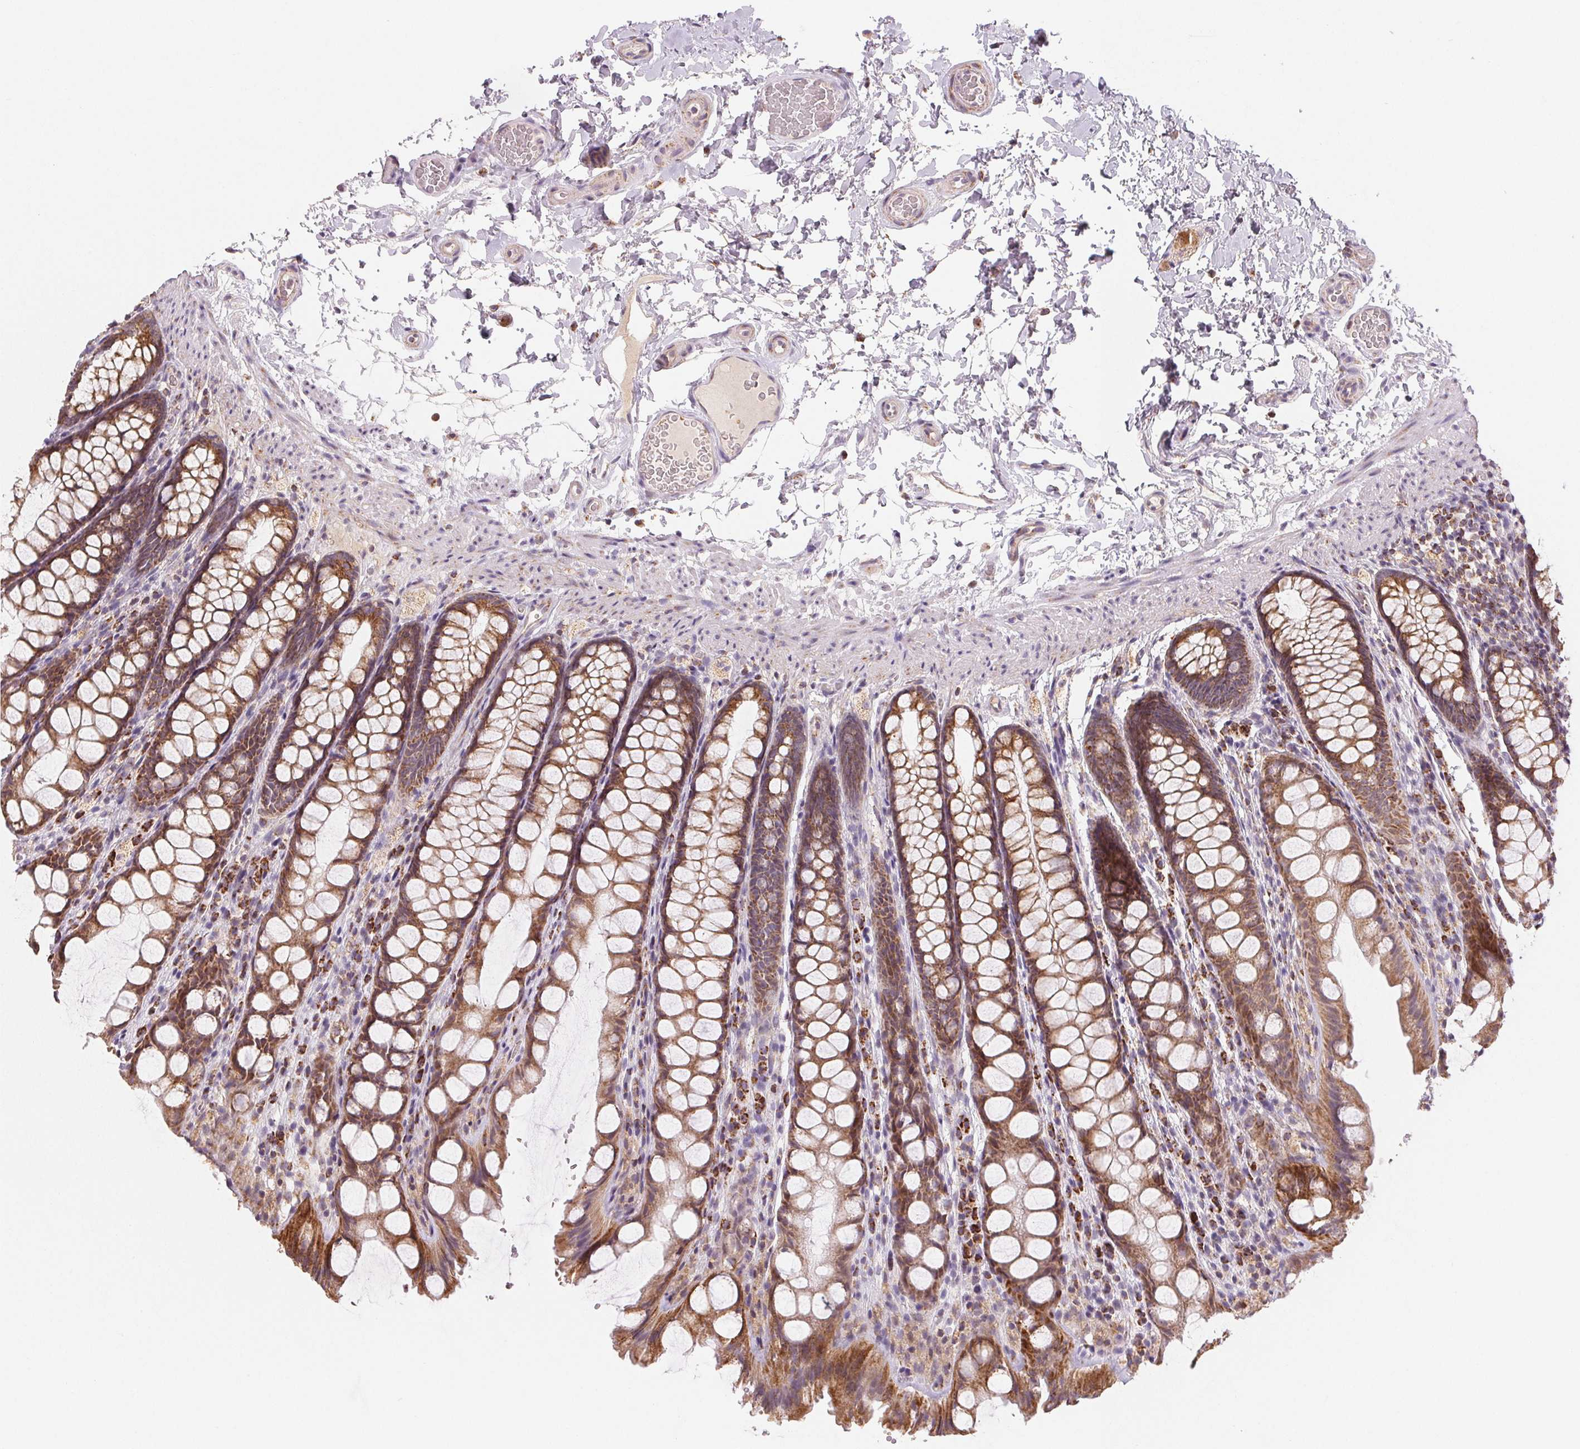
{"staining": {"intensity": "weak", "quantity": "<25%", "location": "cytoplasmic/membranous"}, "tissue": "colon", "cell_type": "Endothelial cells", "image_type": "normal", "snomed": [{"axis": "morphology", "description": "Normal tissue, NOS"}, {"axis": "topography", "description": "Colon"}], "caption": "Immunohistochemistry (IHC) of unremarkable human colon displays no expression in endothelial cells.", "gene": "HINT2", "patient": {"sex": "male", "age": 47}}